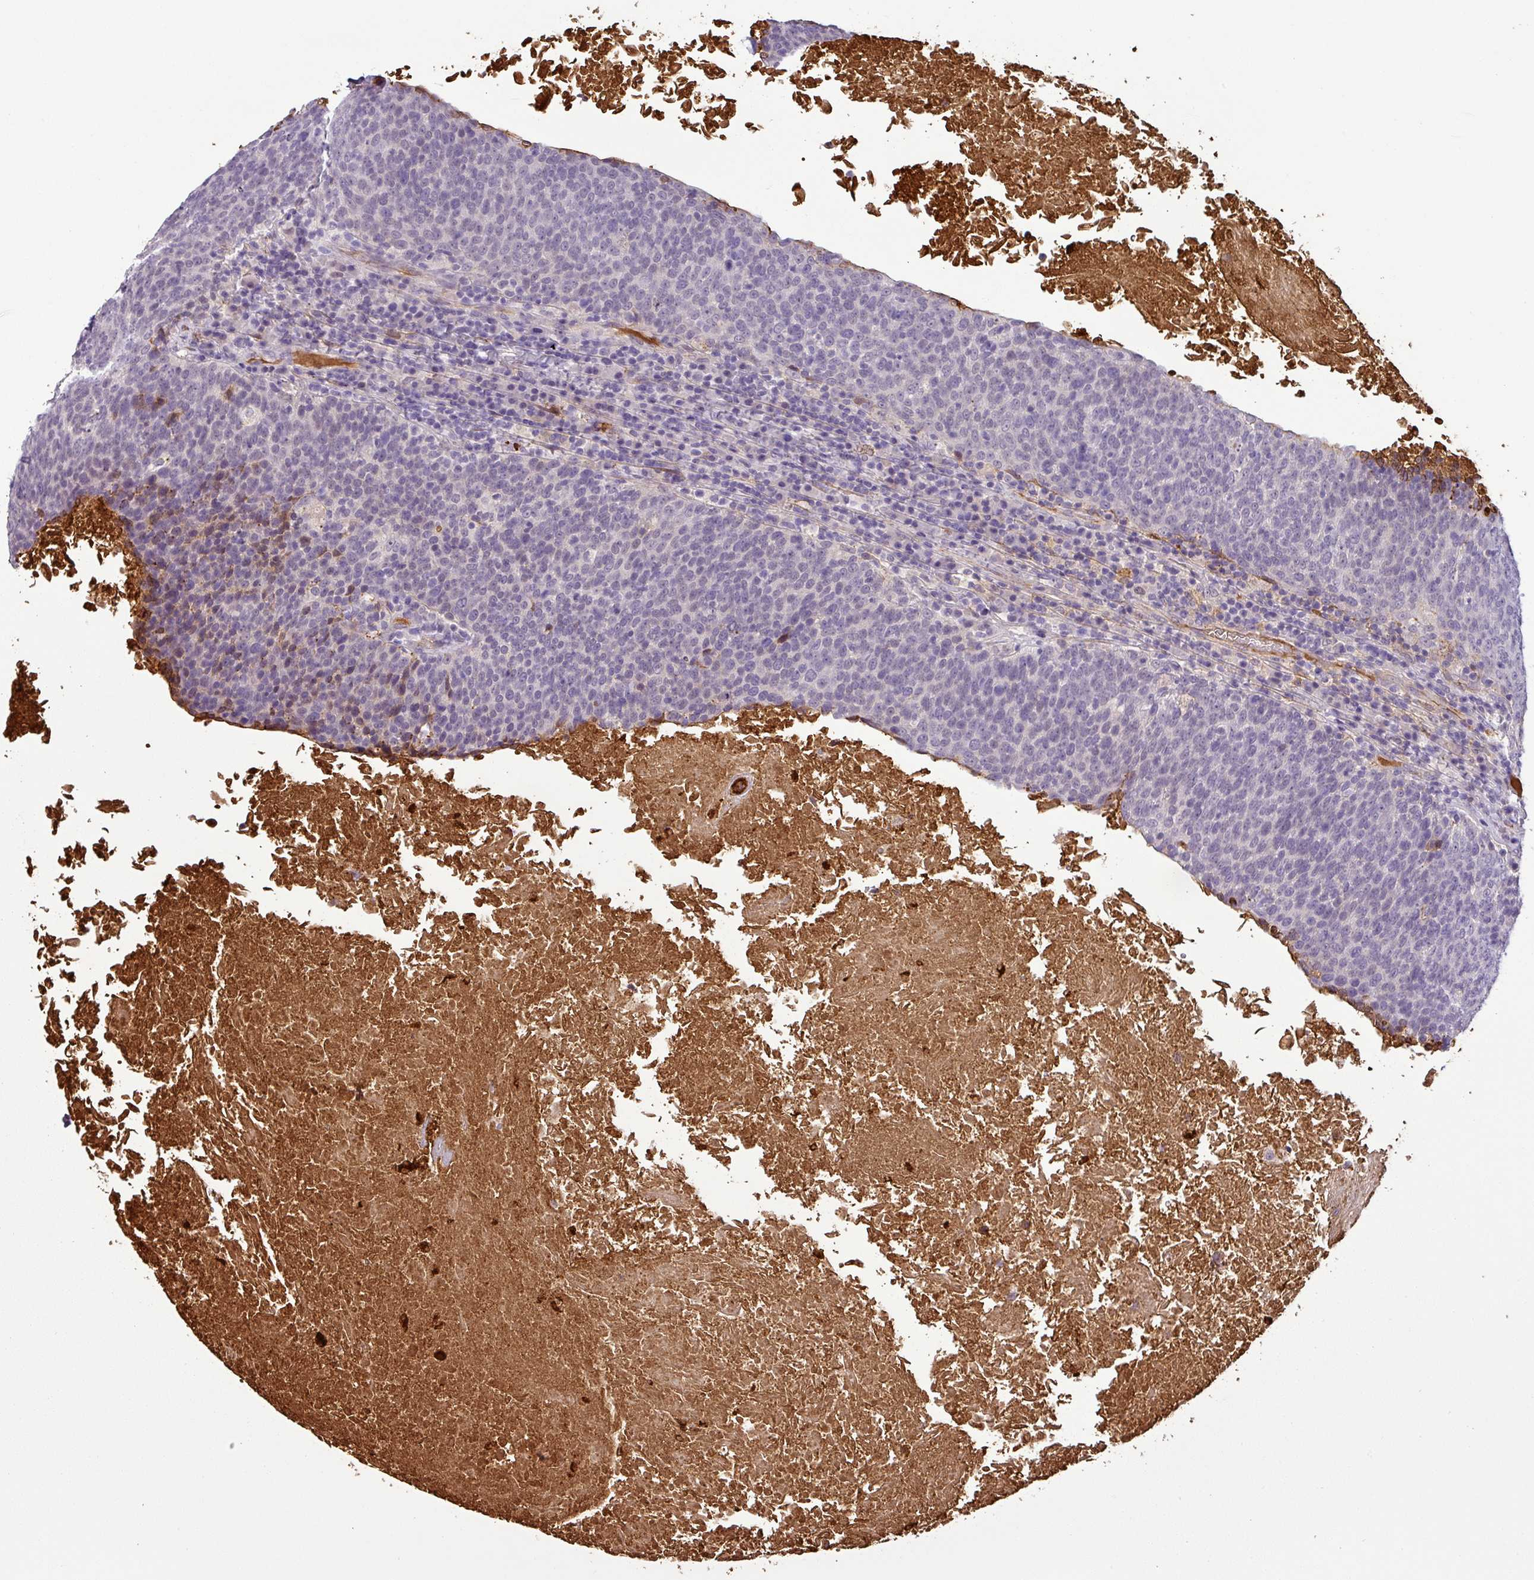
{"staining": {"intensity": "negative", "quantity": "none", "location": "none"}, "tissue": "head and neck cancer", "cell_type": "Tumor cells", "image_type": "cancer", "snomed": [{"axis": "morphology", "description": "Squamous cell carcinoma, NOS"}, {"axis": "morphology", "description": "Squamous cell carcinoma, metastatic, NOS"}, {"axis": "topography", "description": "Lymph node"}, {"axis": "topography", "description": "Head-Neck"}], "caption": "A micrograph of human metastatic squamous cell carcinoma (head and neck) is negative for staining in tumor cells.", "gene": "APOC1", "patient": {"sex": "male", "age": 62}}